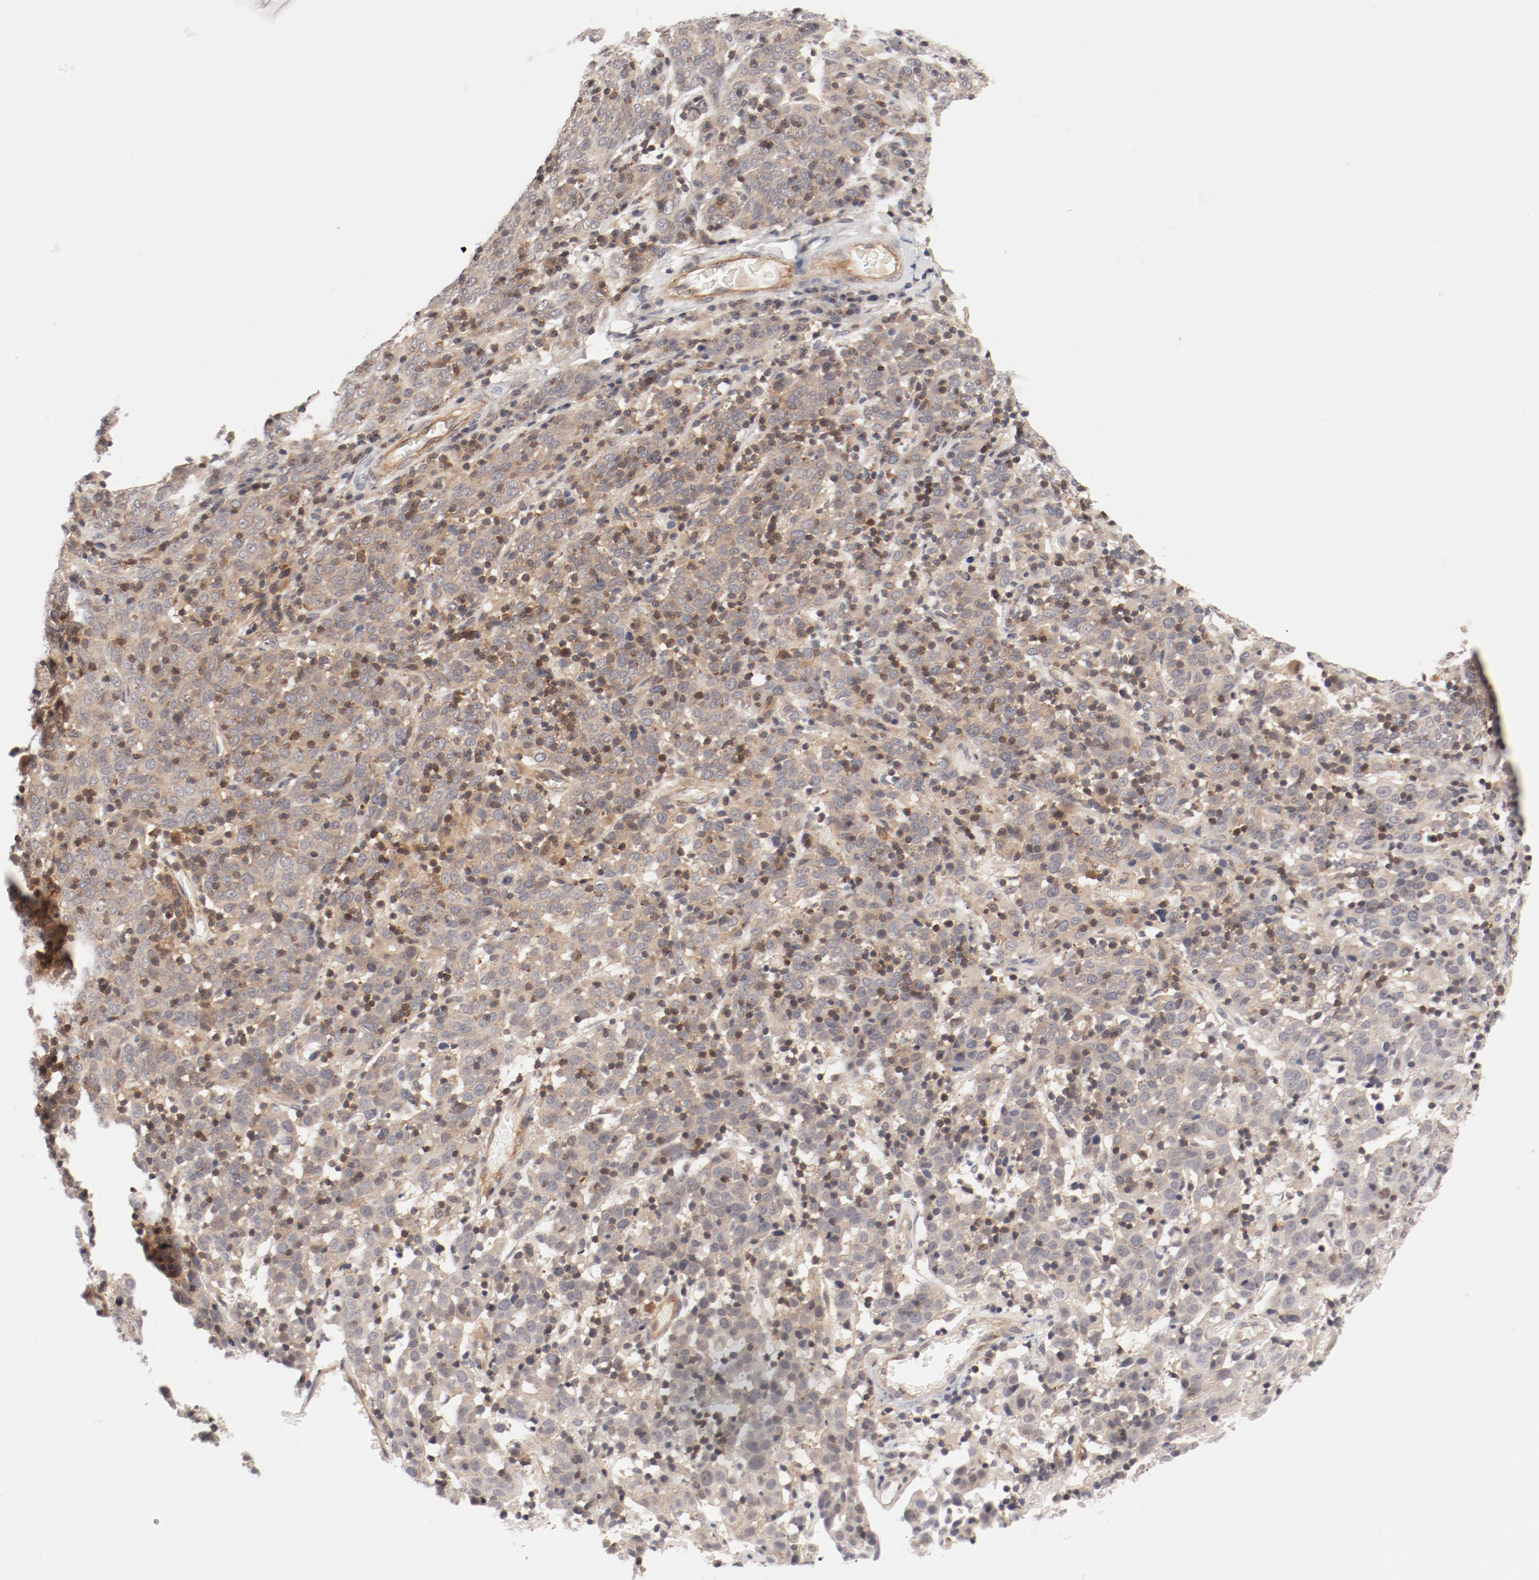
{"staining": {"intensity": "weak", "quantity": "<25%", "location": "cytoplasmic/membranous"}, "tissue": "cervical cancer", "cell_type": "Tumor cells", "image_type": "cancer", "snomed": [{"axis": "morphology", "description": "Normal tissue, NOS"}, {"axis": "morphology", "description": "Squamous cell carcinoma, NOS"}, {"axis": "topography", "description": "Cervix"}], "caption": "Immunohistochemical staining of human squamous cell carcinoma (cervical) shows no significant positivity in tumor cells. Brightfield microscopy of immunohistochemistry stained with DAB (3,3'-diaminobenzidine) (brown) and hematoxylin (blue), captured at high magnification.", "gene": "ZNF267", "patient": {"sex": "female", "age": 67}}